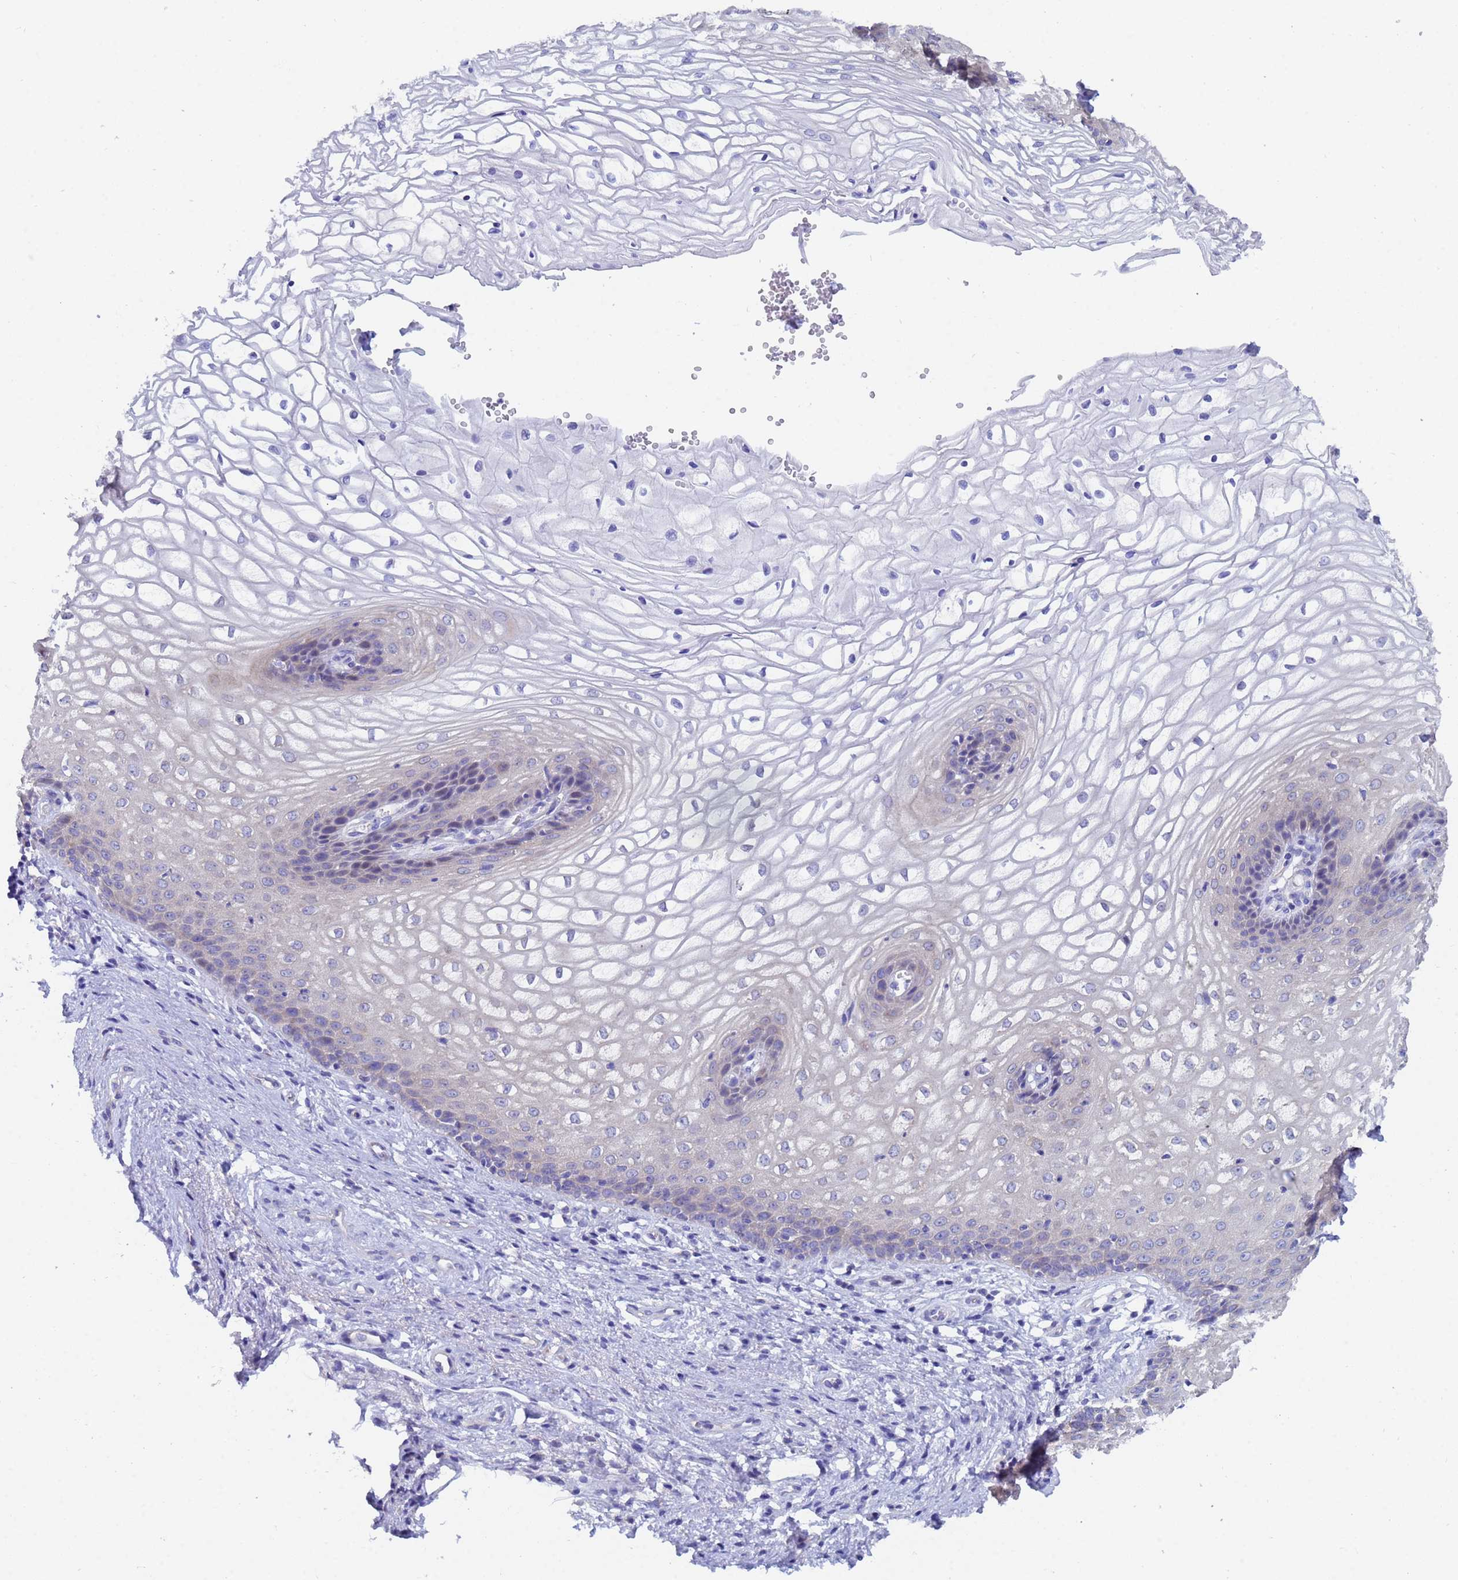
{"staining": {"intensity": "moderate", "quantity": "<25%", "location": "cytoplasmic/membranous"}, "tissue": "vagina", "cell_type": "Squamous epithelial cells", "image_type": "normal", "snomed": [{"axis": "morphology", "description": "Normal tissue, NOS"}, {"axis": "topography", "description": "Vagina"}], "caption": "Immunohistochemical staining of unremarkable vagina exhibits moderate cytoplasmic/membranous protein positivity in approximately <25% of squamous epithelial cells. (brown staining indicates protein expression, while blue staining denotes nuclei).", "gene": "UBE2O", "patient": {"sex": "female", "age": 34}}